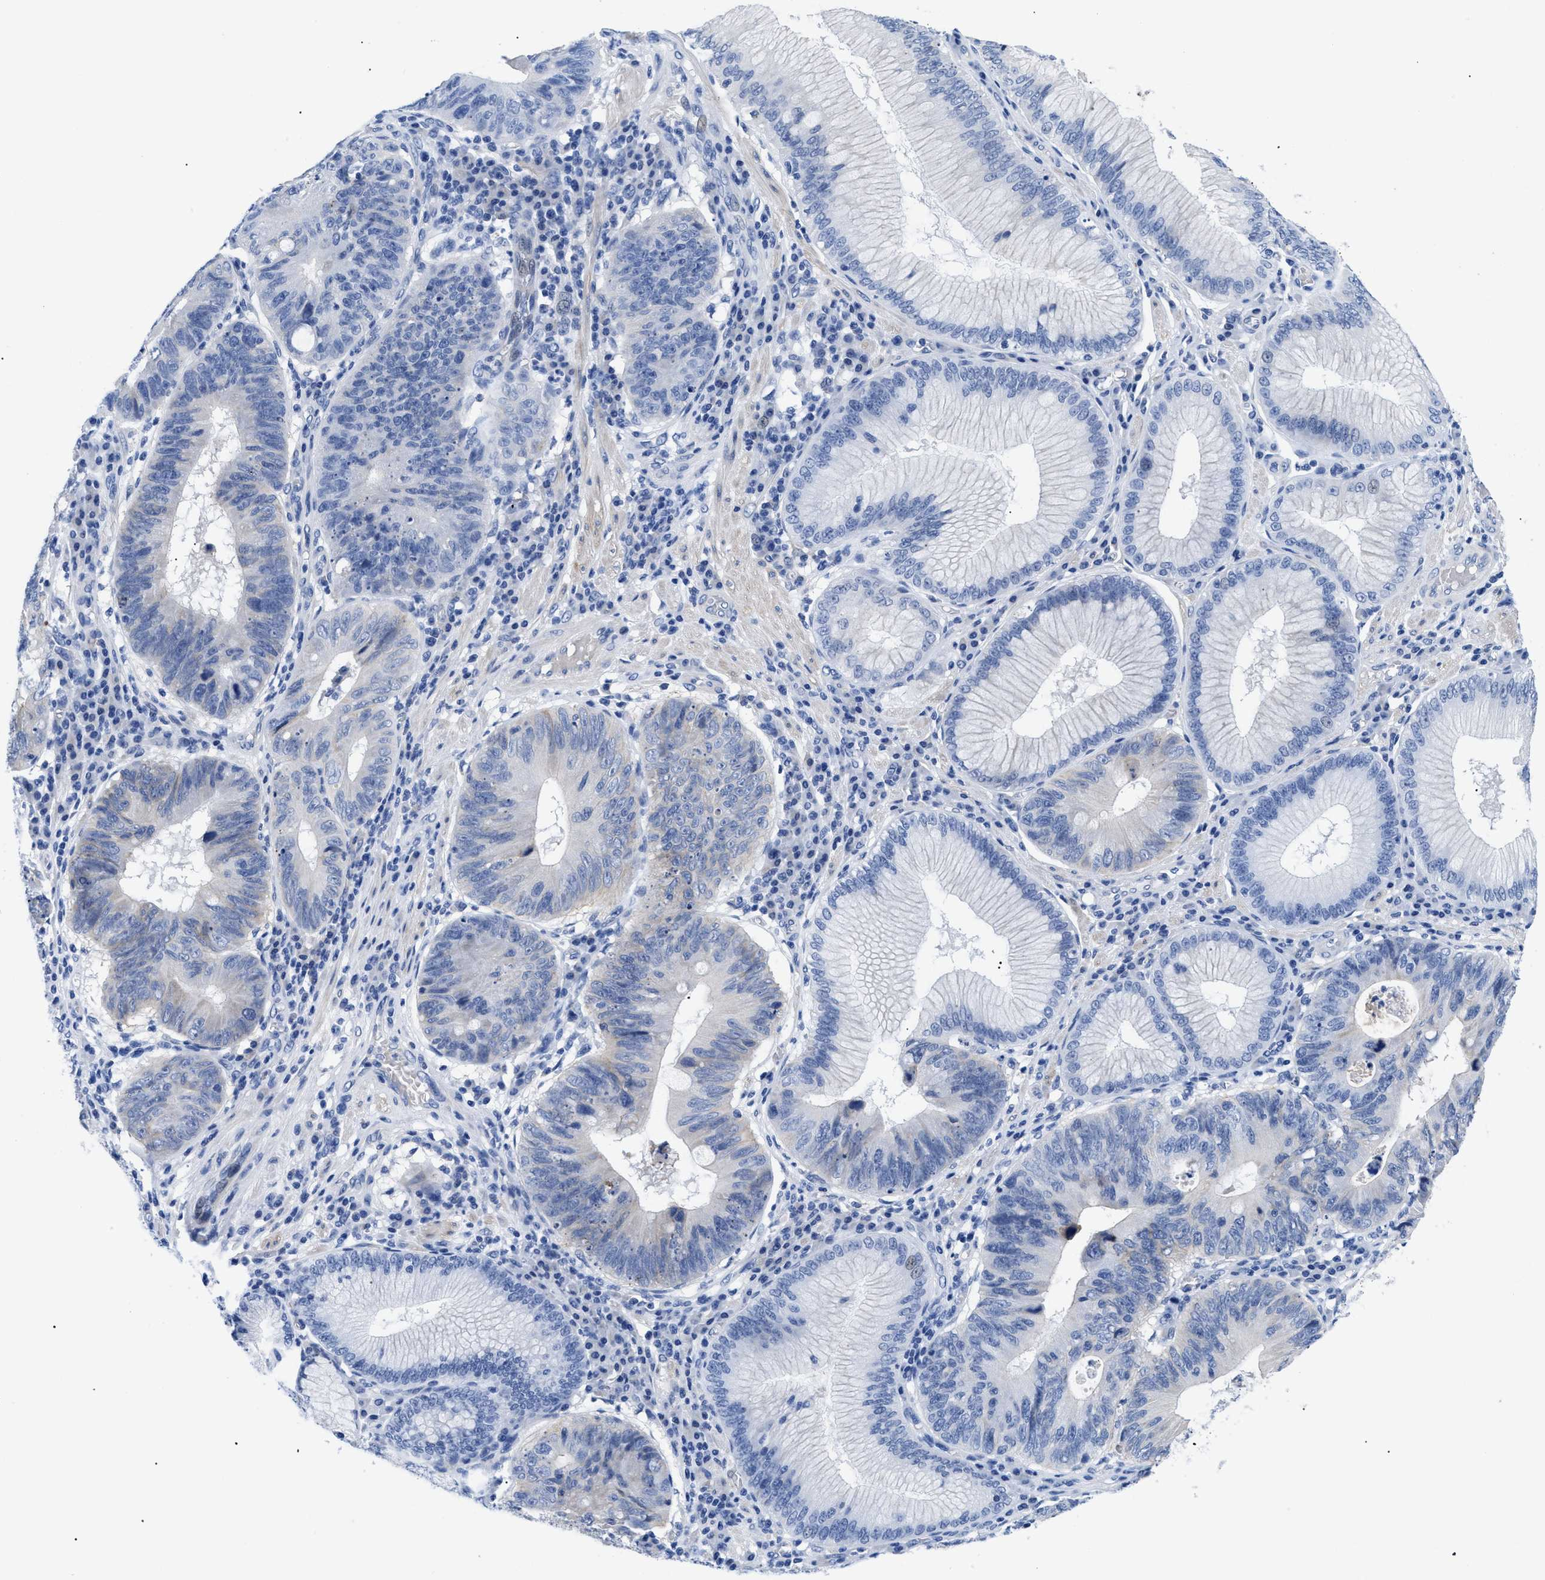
{"staining": {"intensity": "negative", "quantity": "none", "location": "none"}, "tissue": "stomach cancer", "cell_type": "Tumor cells", "image_type": "cancer", "snomed": [{"axis": "morphology", "description": "Adenocarcinoma, NOS"}, {"axis": "topography", "description": "Stomach"}], "caption": "Tumor cells are negative for brown protein staining in stomach adenocarcinoma.", "gene": "TMEM68", "patient": {"sex": "male", "age": 59}}